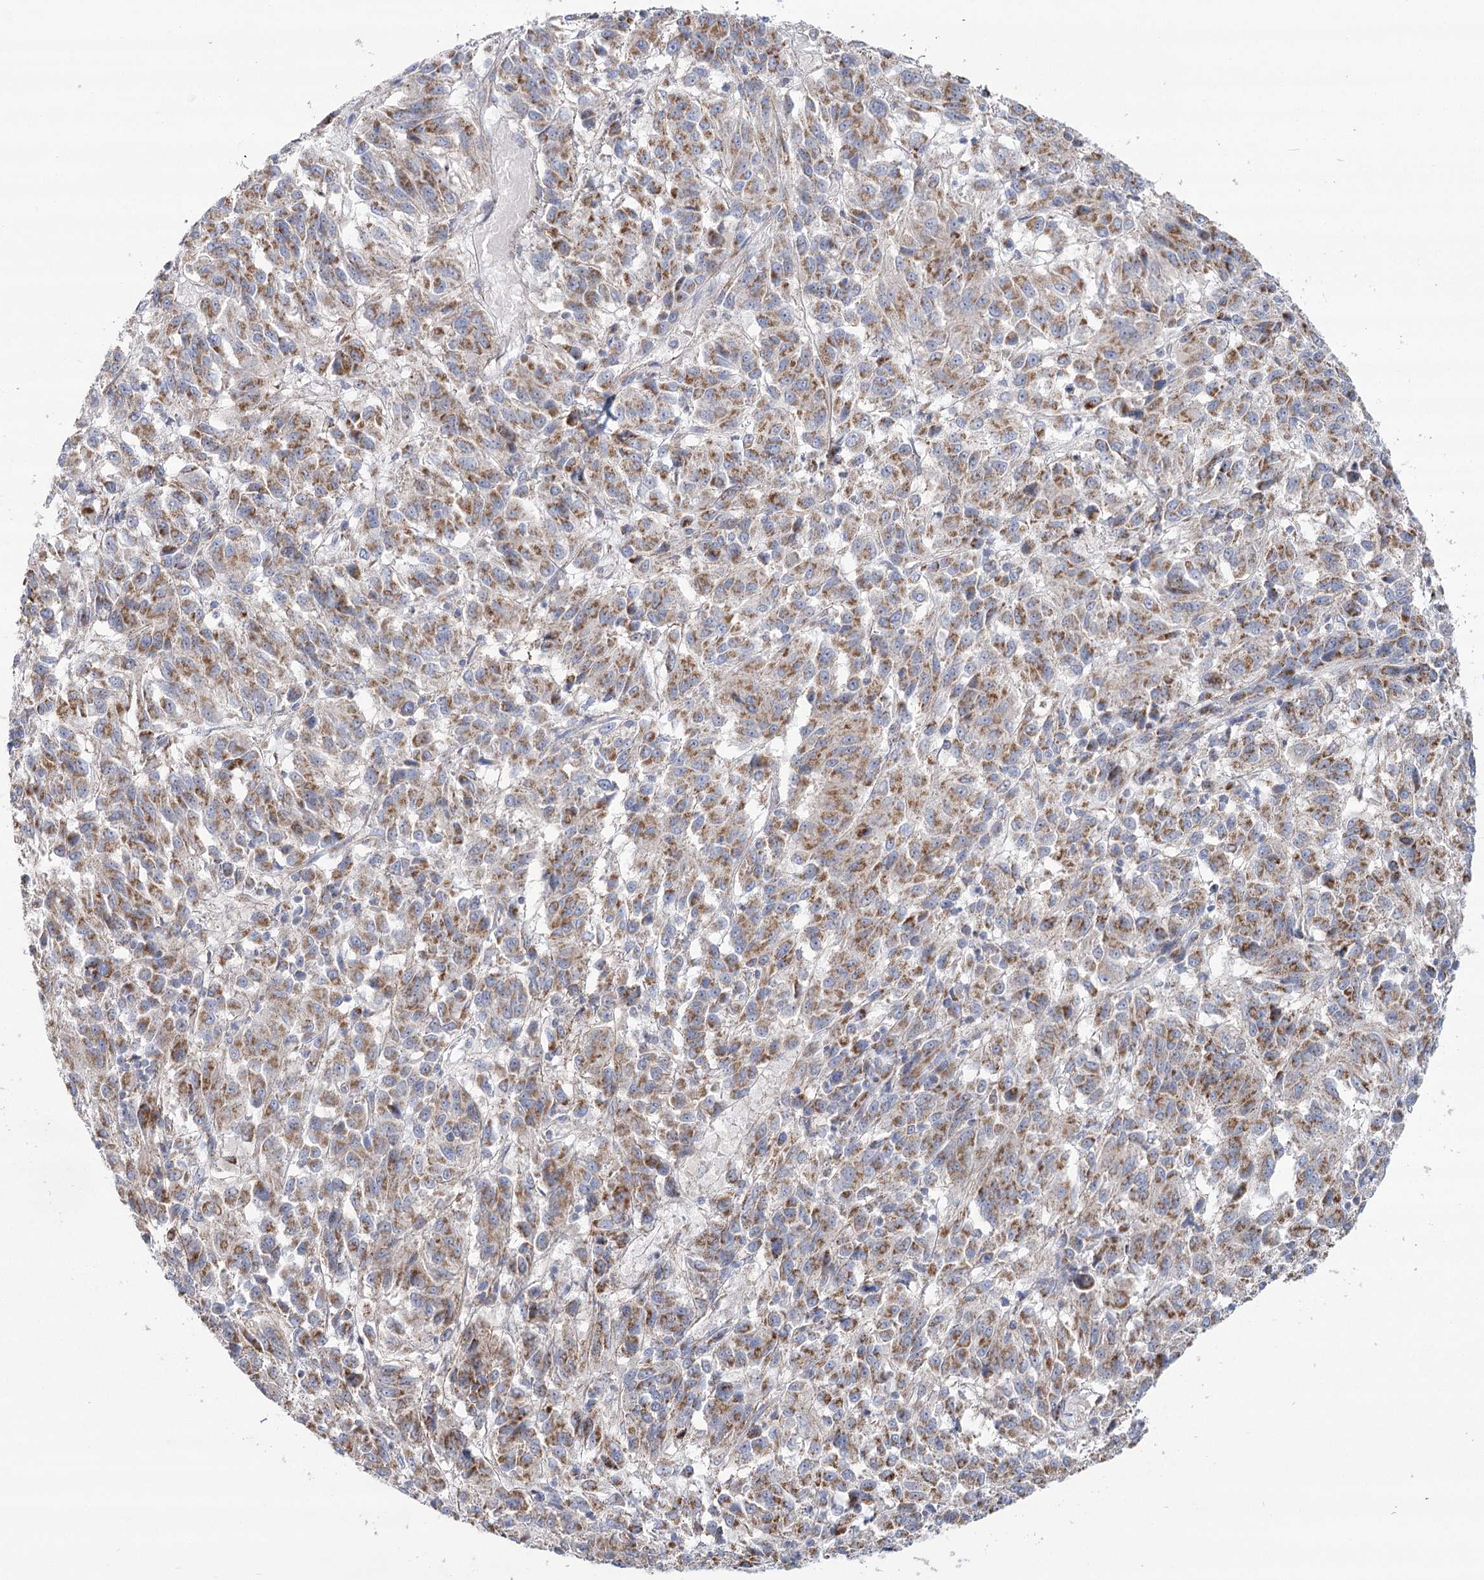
{"staining": {"intensity": "moderate", "quantity": ">75%", "location": "cytoplasmic/membranous"}, "tissue": "melanoma", "cell_type": "Tumor cells", "image_type": "cancer", "snomed": [{"axis": "morphology", "description": "Malignant melanoma, Metastatic site"}, {"axis": "topography", "description": "Lung"}], "caption": "DAB immunohistochemical staining of malignant melanoma (metastatic site) shows moderate cytoplasmic/membranous protein staining in about >75% of tumor cells. Using DAB (3,3'-diaminobenzidine) (brown) and hematoxylin (blue) stains, captured at high magnification using brightfield microscopy.", "gene": "SNX7", "patient": {"sex": "male", "age": 64}}